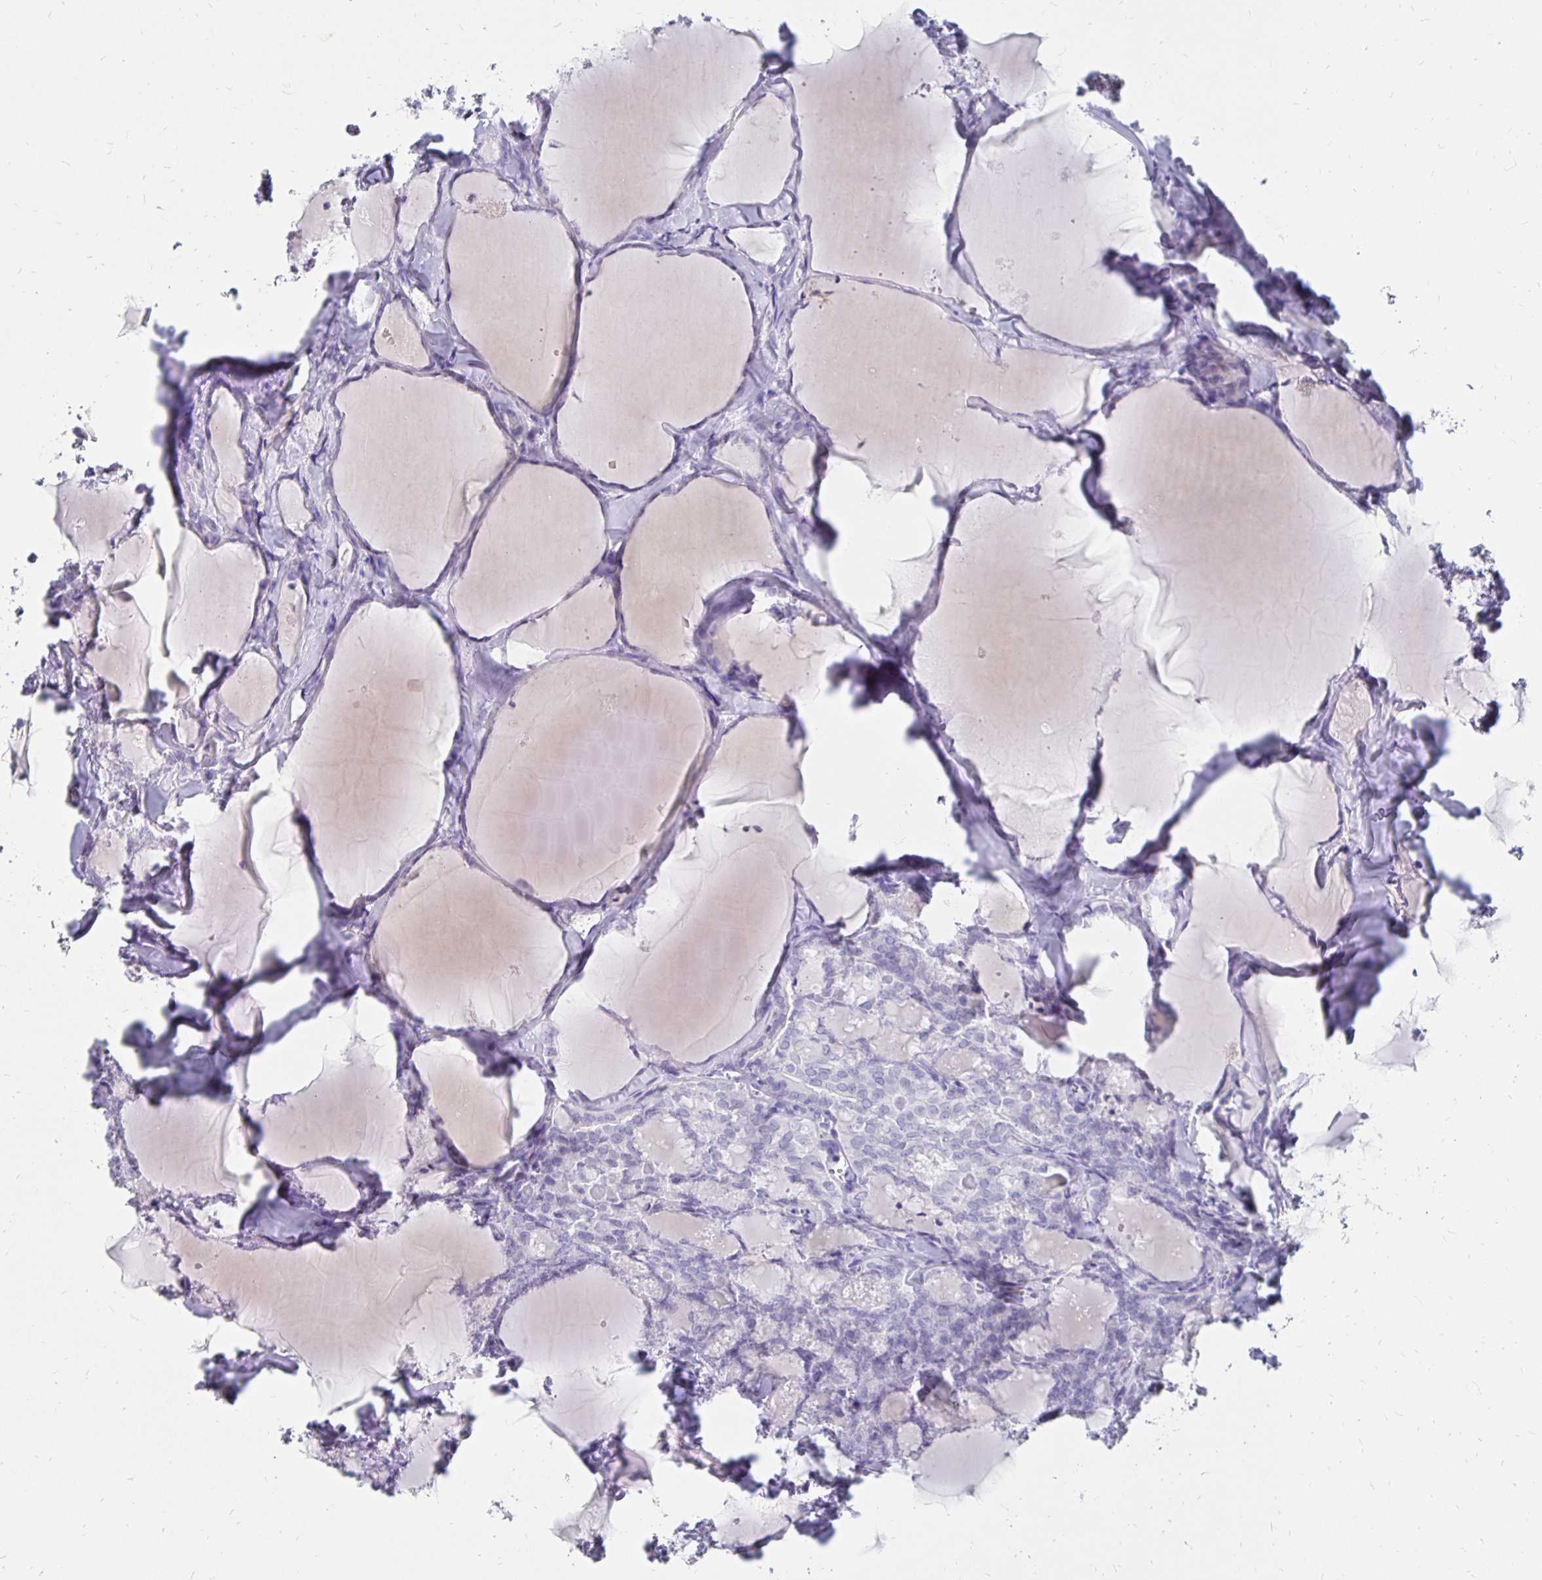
{"staining": {"intensity": "negative", "quantity": "none", "location": "none"}, "tissue": "thyroid cancer", "cell_type": "Tumor cells", "image_type": "cancer", "snomed": [{"axis": "morphology", "description": "Papillary adenocarcinoma, NOS"}, {"axis": "topography", "description": "Thyroid gland"}], "caption": "The immunohistochemistry micrograph has no significant positivity in tumor cells of papillary adenocarcinoma (thyroid) tissue.", "gene": "SYT2", "patient": {"sex": "male", "age": 30}}